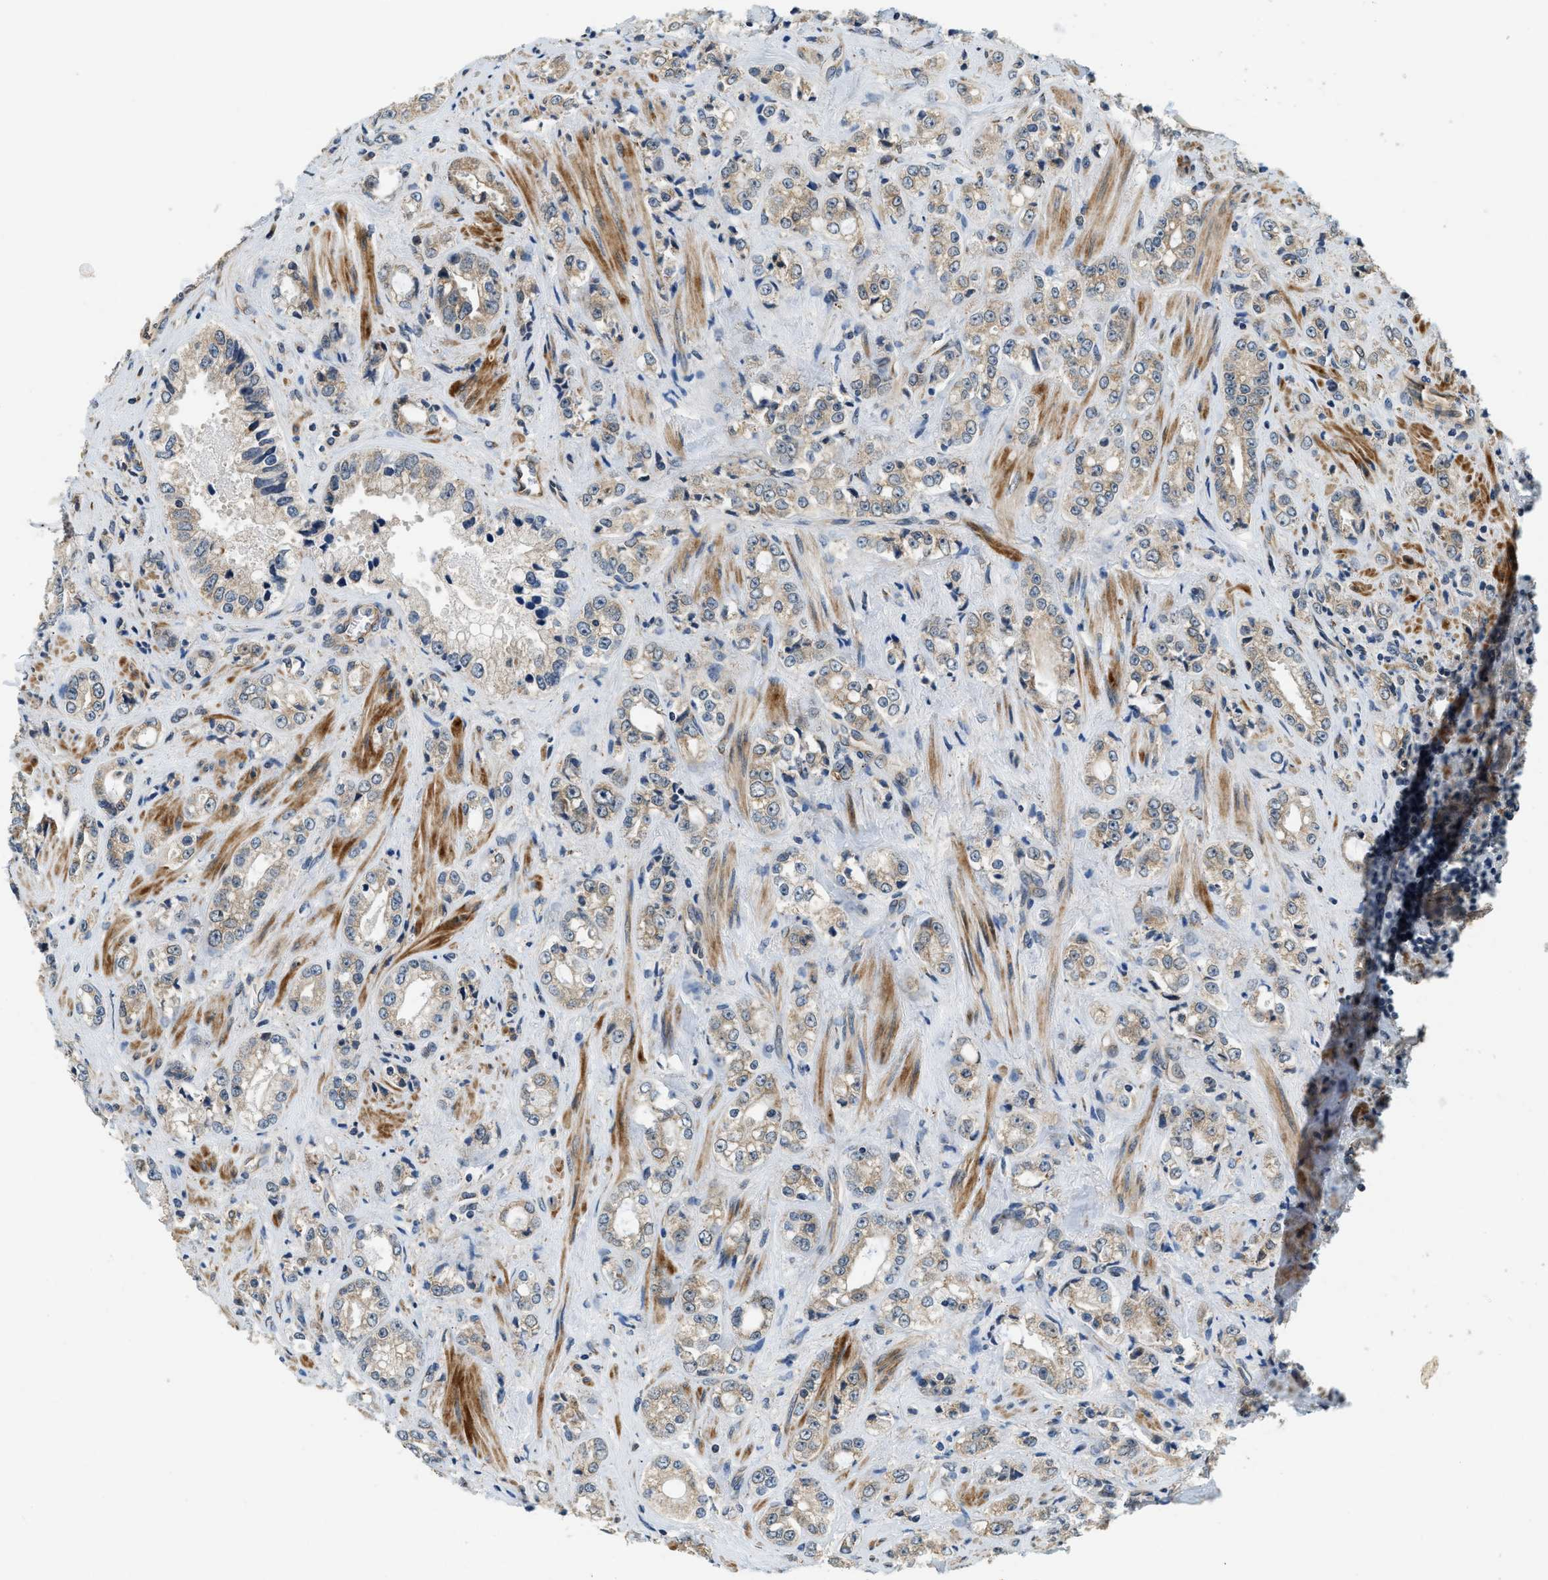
{"staining": {"intensity": "moderate", "quantity": "25%-75%", "location": "cytoplasmic/membranous"}, "tissue": "prostate cancer", "cell_type": "Tumor cells", "image_type": "cancer", "snomed": [{"axis": "morphology", "description": "Adenocarcinoma, High grade"}, {"axis": "topography", "description": "Prostate"}], "caption": "Immunohistochemical staining of human prostate cancer exhibits medium levels of moderate cytoplasmic/membranous expression in about 25%-75% of tumor cells.", "gene": "ALOX12", "patient": {"sex": "male", "age": 61}}